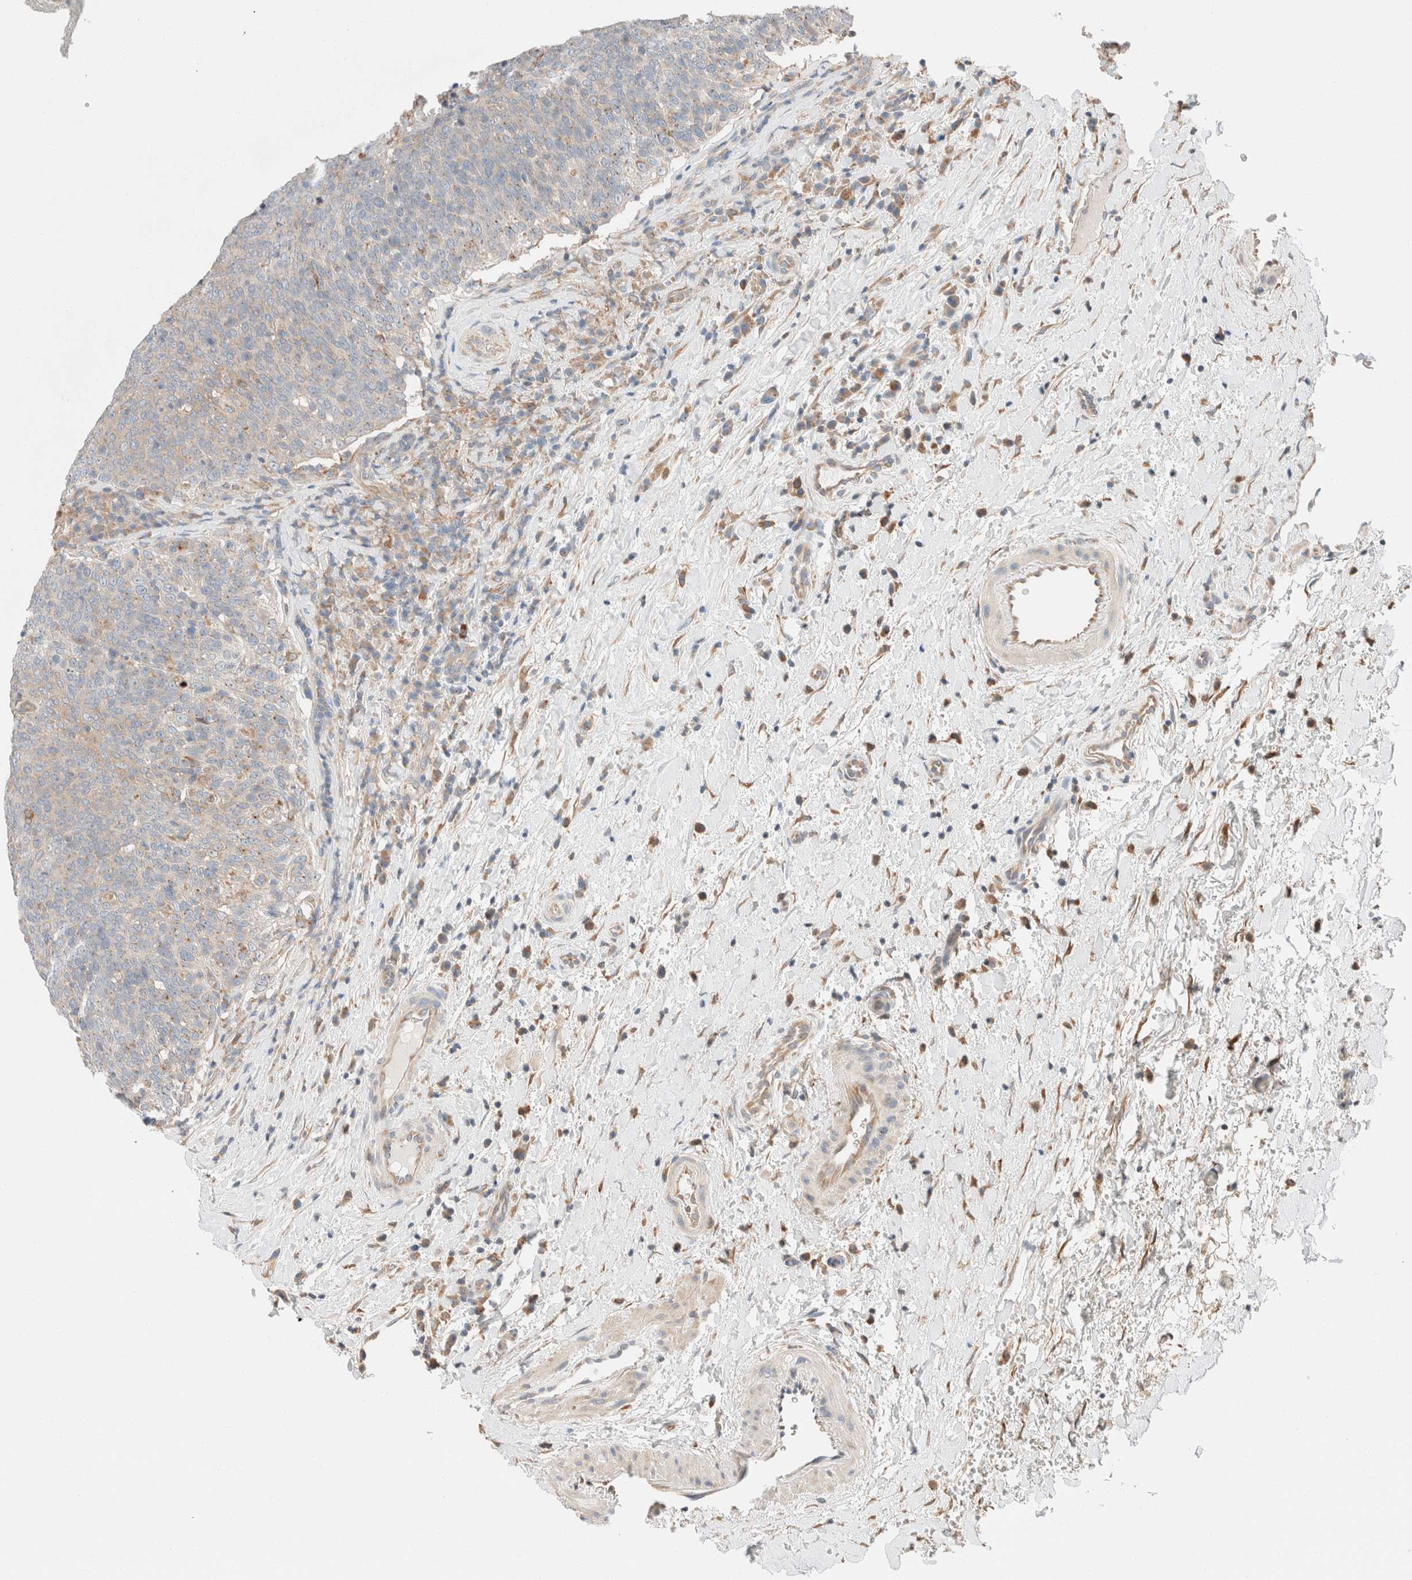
{"staining": {"intensity": "weak", "quantity": "25%-75%", "location": "cytoplasmic/membranous"}, "tissue": "head and neck cancer", "cell_type": "Tumor cells", "image_type": "cancer", "snomed": [{"axis": "morphology", "description": "Squamous cell carcinoma, NOS"}, {"axis": "morphology", "description": "Squamous cell carcinoma, metastatic, NOS"}, {"axis": "topography", "description": "Lymph node"}, {"axis": "topography", "description": "Head-Neck"}], "caption": "Weak cytoplasmic/membranous protein positivity is seen in about 25%-75% of tumor cells in head and neck cancer. (DAB = brown stain, brightfield microscopy at high magnification).", "gene": "PCM1", "patient": {"sex": "male", "age": 62}}